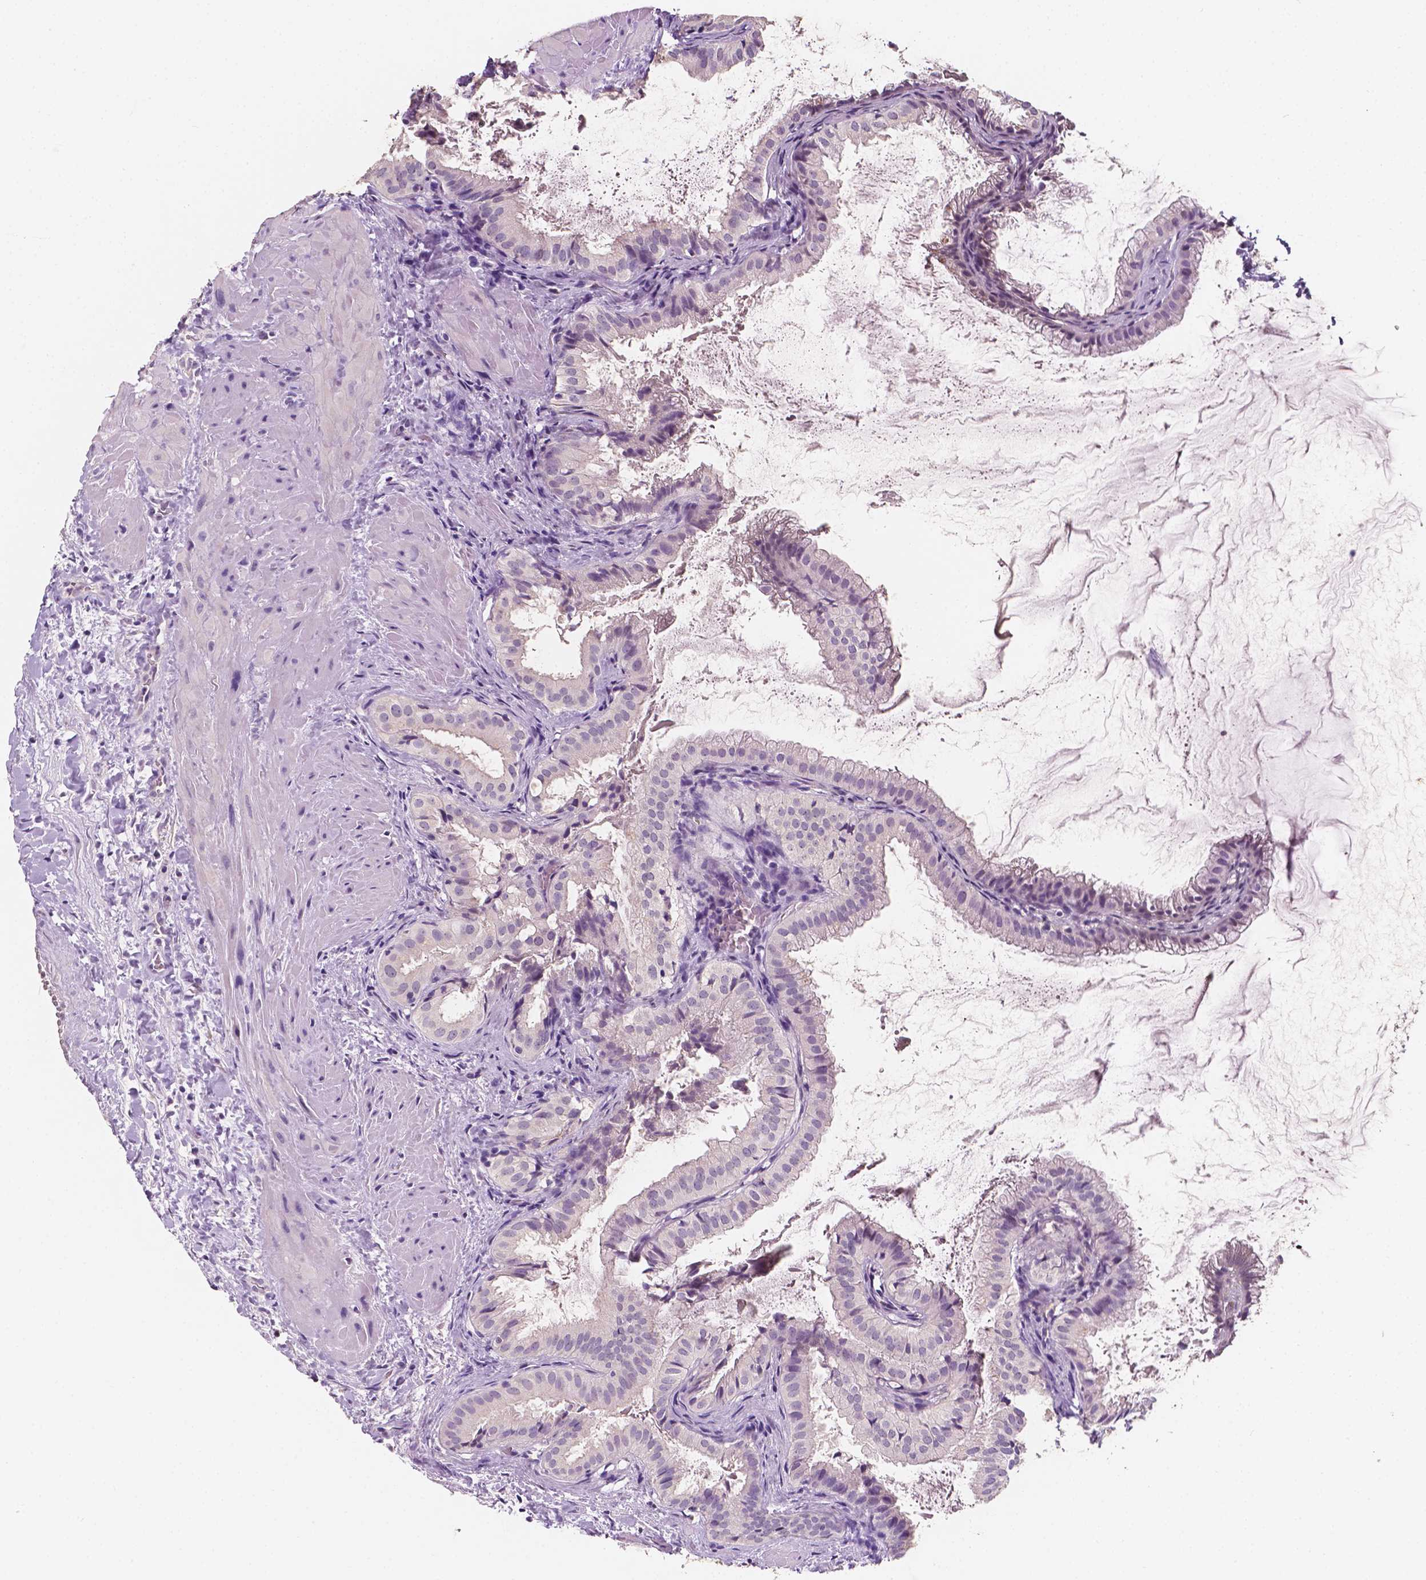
{"staining": {"intensity": "negative", "quantity": "none", "location": "none"}, "tissue": "gallbladder", "cell_type": "Glandular cells", "image_type": "normal", "snomed": [{"axis": "morphology", "description": "Normal tissue, NOS"}, {"axis": "topography", "description": "Gallbladder"}], "caption": "This micrograph is of benign gallbladder stained with IHC to label a protein in brown with the nuclei are counter-stained blue. There is no positivity in glandular cells.", "gene": "TAL1", "patient": {"sex": "male", "age": 70}}